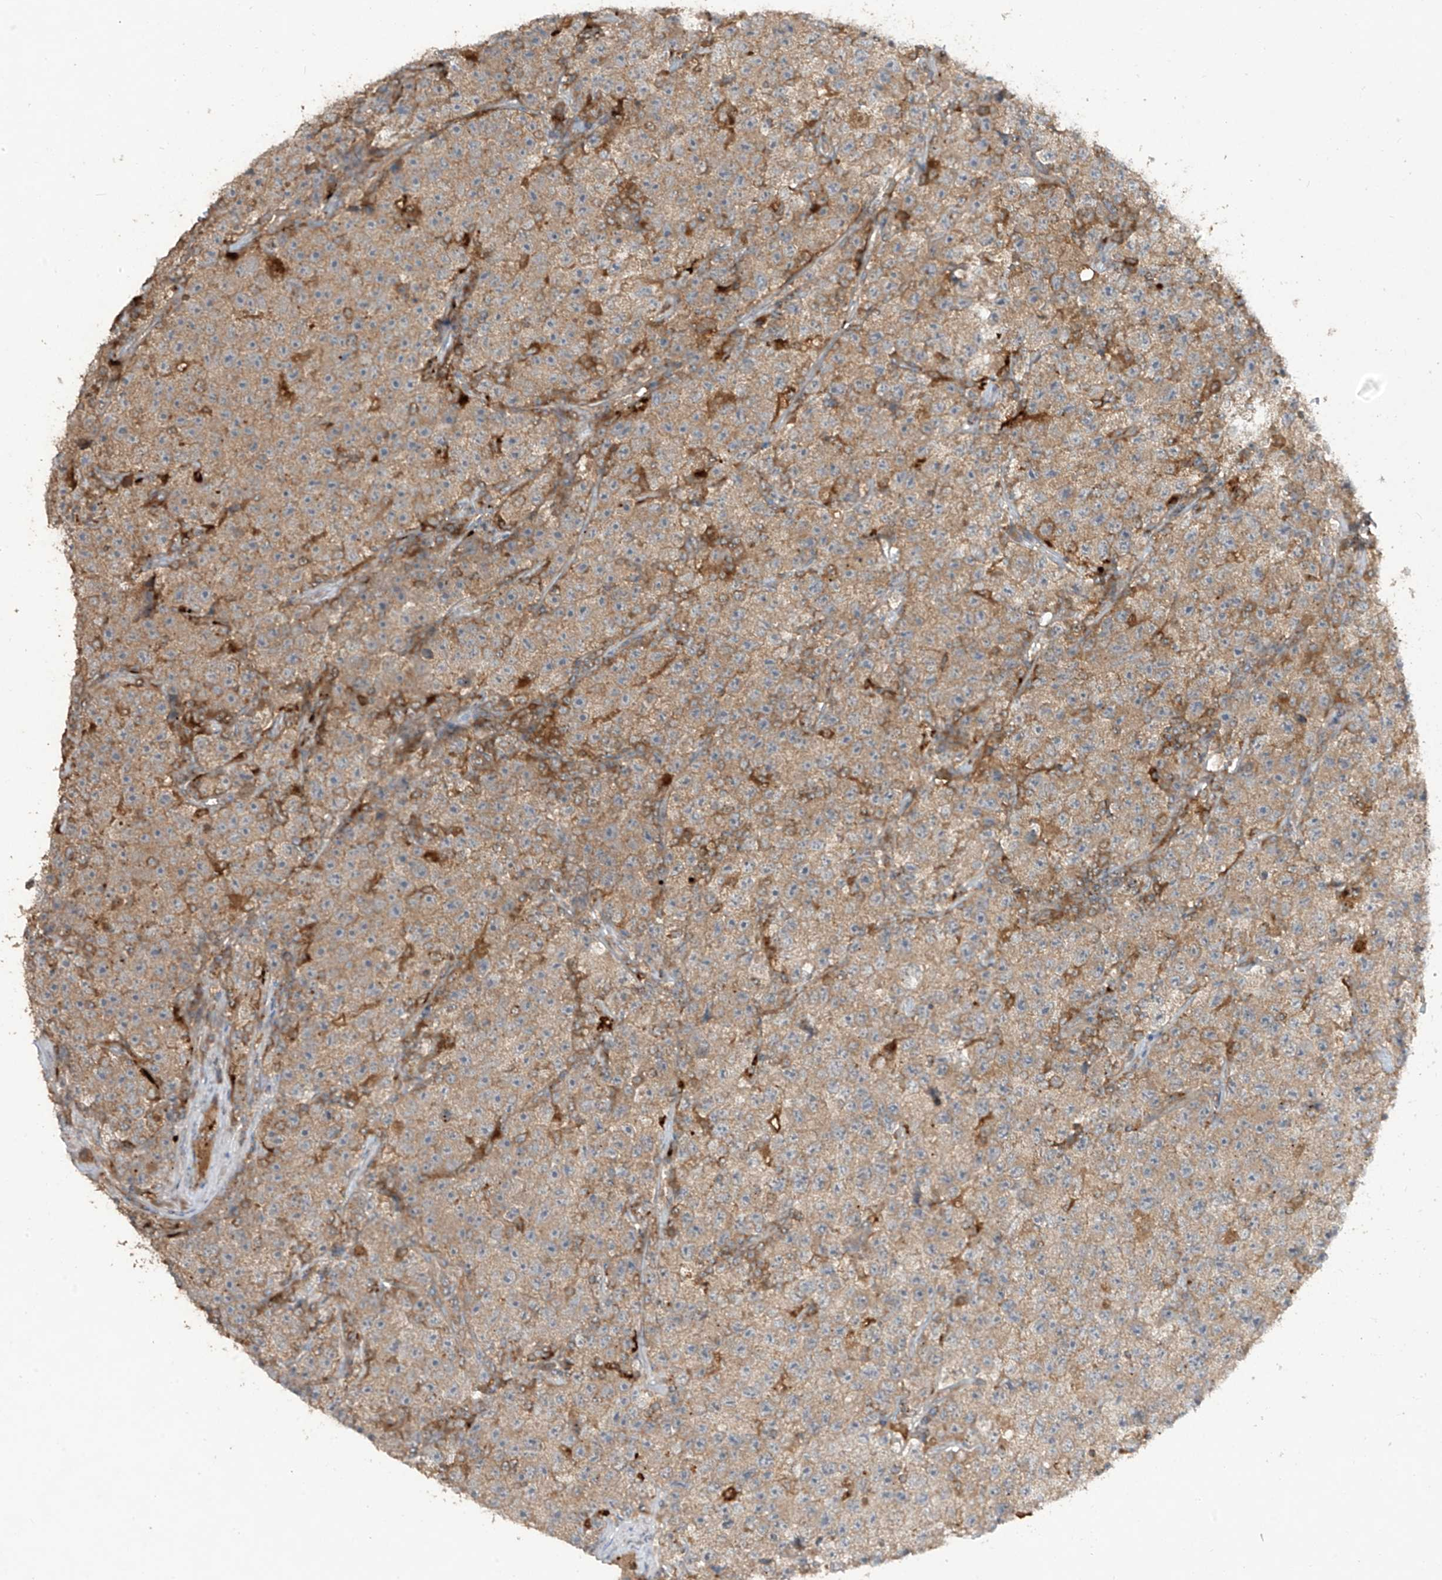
{"staining": {"intensity": "moderate", "quantity": ">75%", "location": "cytoplasmic/membranous"}, "tissue": "testis cancer", "cell_type": "Tumor cells", "image_type": "cancer", "snomed": [{"axis": "morphology", "description": "Seminoma, NOS"}, {"axis": "topography", "description": "Testis"}], "caption": "Protein staining demonstrates moderate cytoplasmic/membranous expression in approximately >75% of tumor cells in testis cancer (seminoma). (brown staining indicates protein expression, while blue staining denotes nuclei).", "gene": "LDAH", "patient": {"sex": "male", "age": 22}}